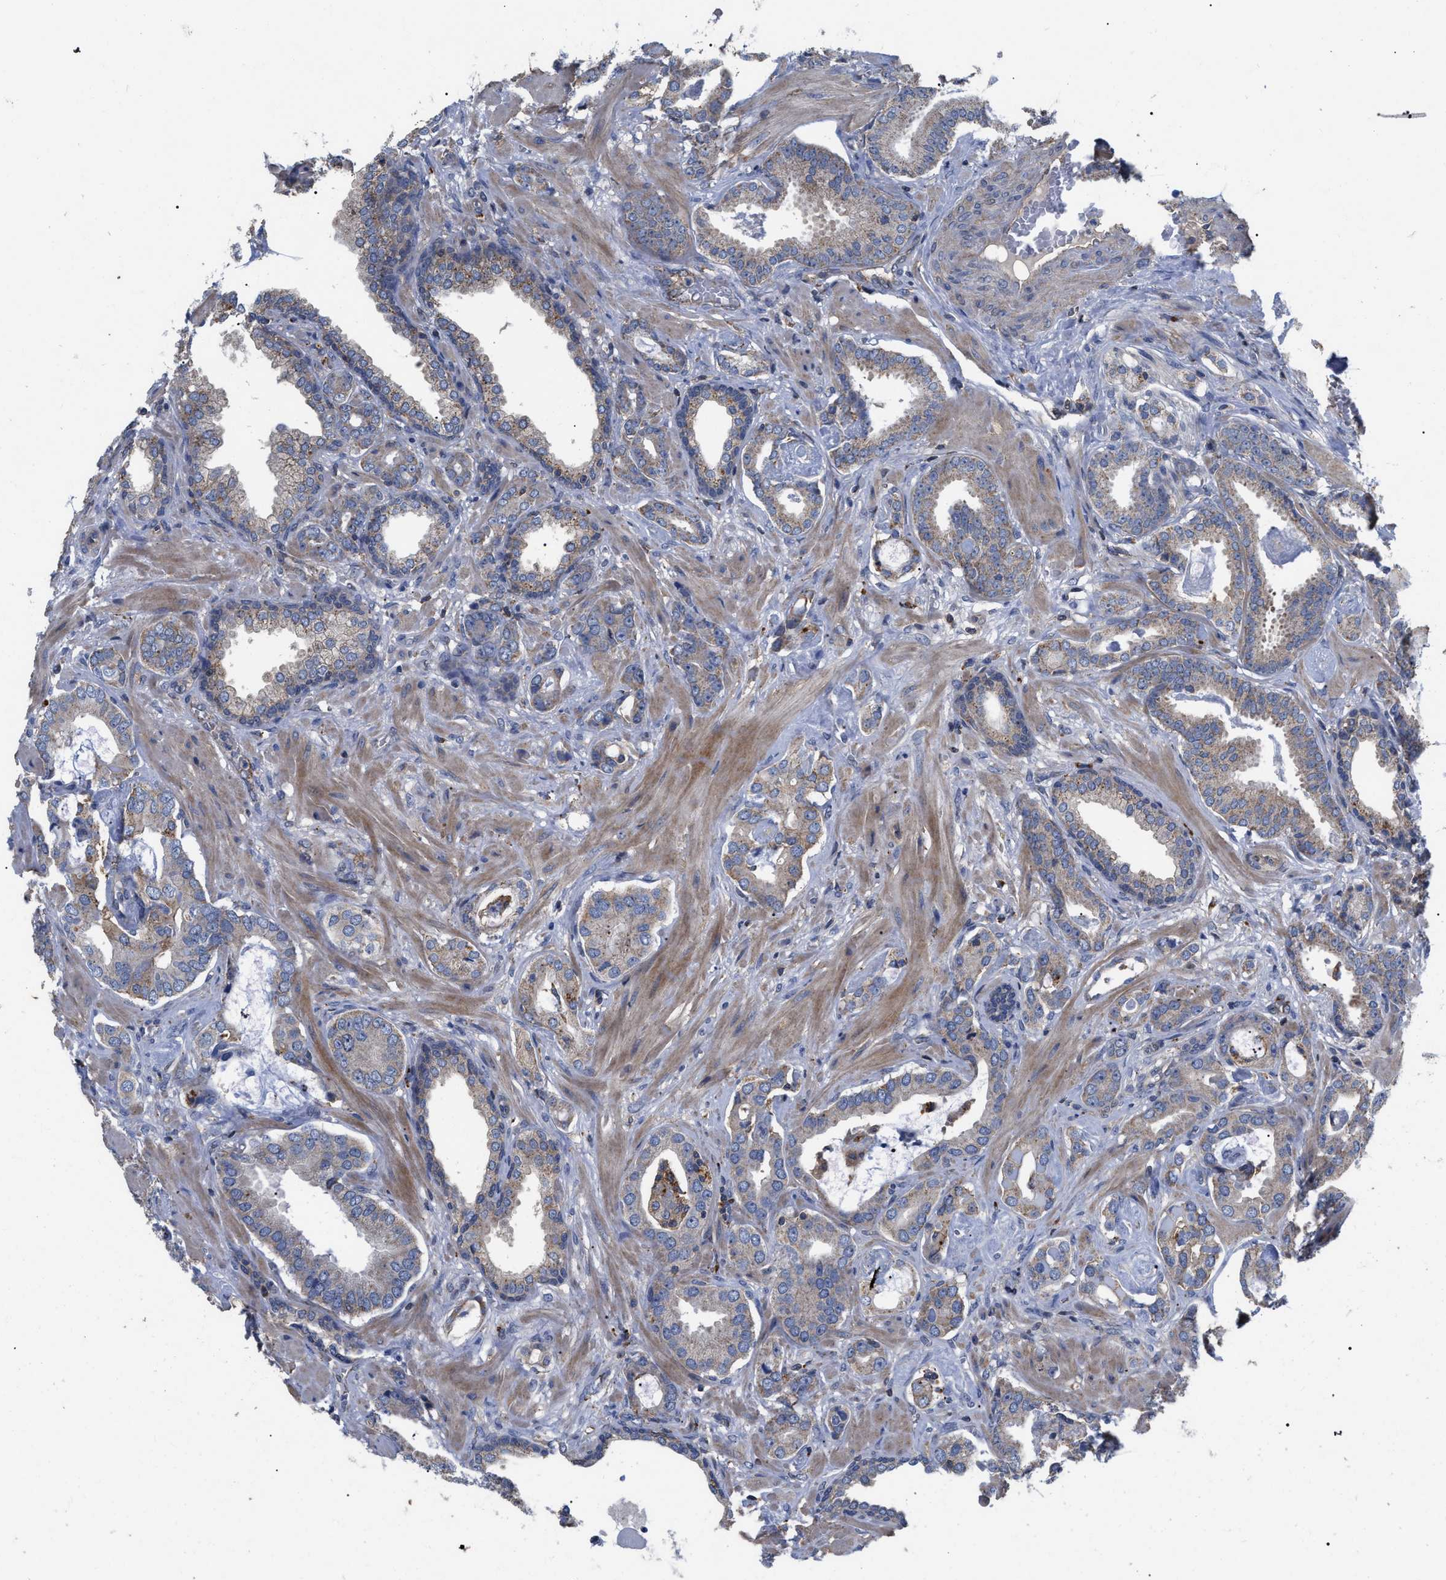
{"staining": {"intensity": "weak", "quantity": "25%-75%", "location": "cytoplasmic/membranous"}, "tissue": "prostate cancer", "cell_type": "Tumor cells", "image_type": "cancer", "snomed": [{"axis": "morphology", "description": "Adenocarcinoma, Low grade"}, {"axis": "topography", "description": "Prostate"}], "caption": "Prostate low-grade adenocarcinoma stained with IHC displays weak cytoplasmic/membranous positivity in approximately 25%-75% of tumor cells. The staining was performed using DAB to visualize the protein expression in brown, while the nuclei were stained in blue with hematoxylin (Magnification: 20x).", "gene": "FAM171A2", "patient": {"sex": "male", "age": 53}}